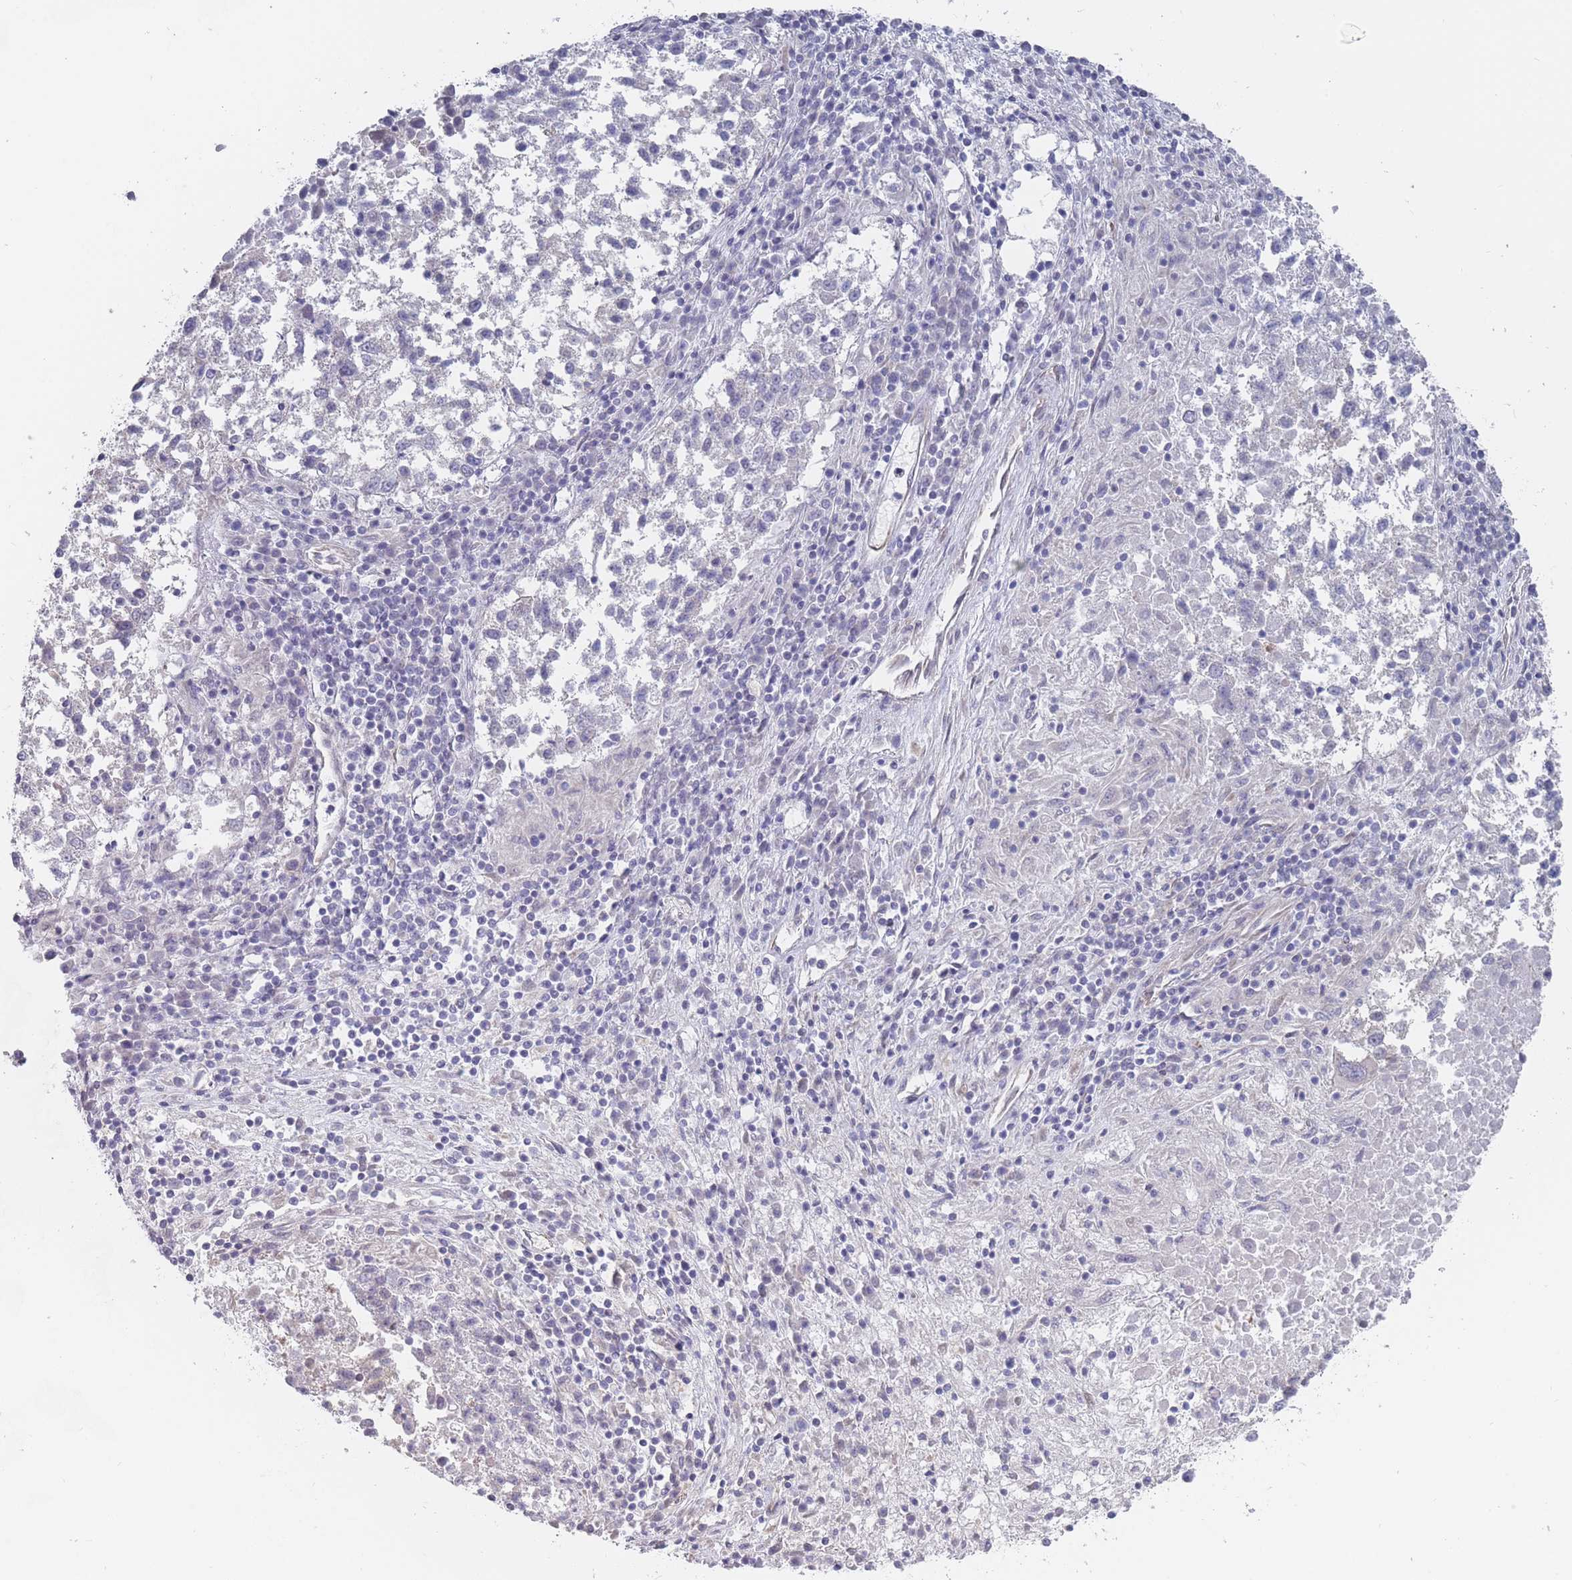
{"staining": {"intensity": "negative", "quantity": "none", "location": "none"}, "tissue": "lung cancer", "cell_type": "Tumor cells", "image_type": "cancer", "snomed": [{"axis": "morphology", "description": "Squamous cell carcinoma, NOS"}, {"axis": "topography", "description": "Lung"}], "caption": "This is an immunohistochemistry (IHC) histopathology image of lung cancer. There is no expression in tumor cells.", "gene": "SLC1A6", "patient": {"sex": "male", "age": 73}}